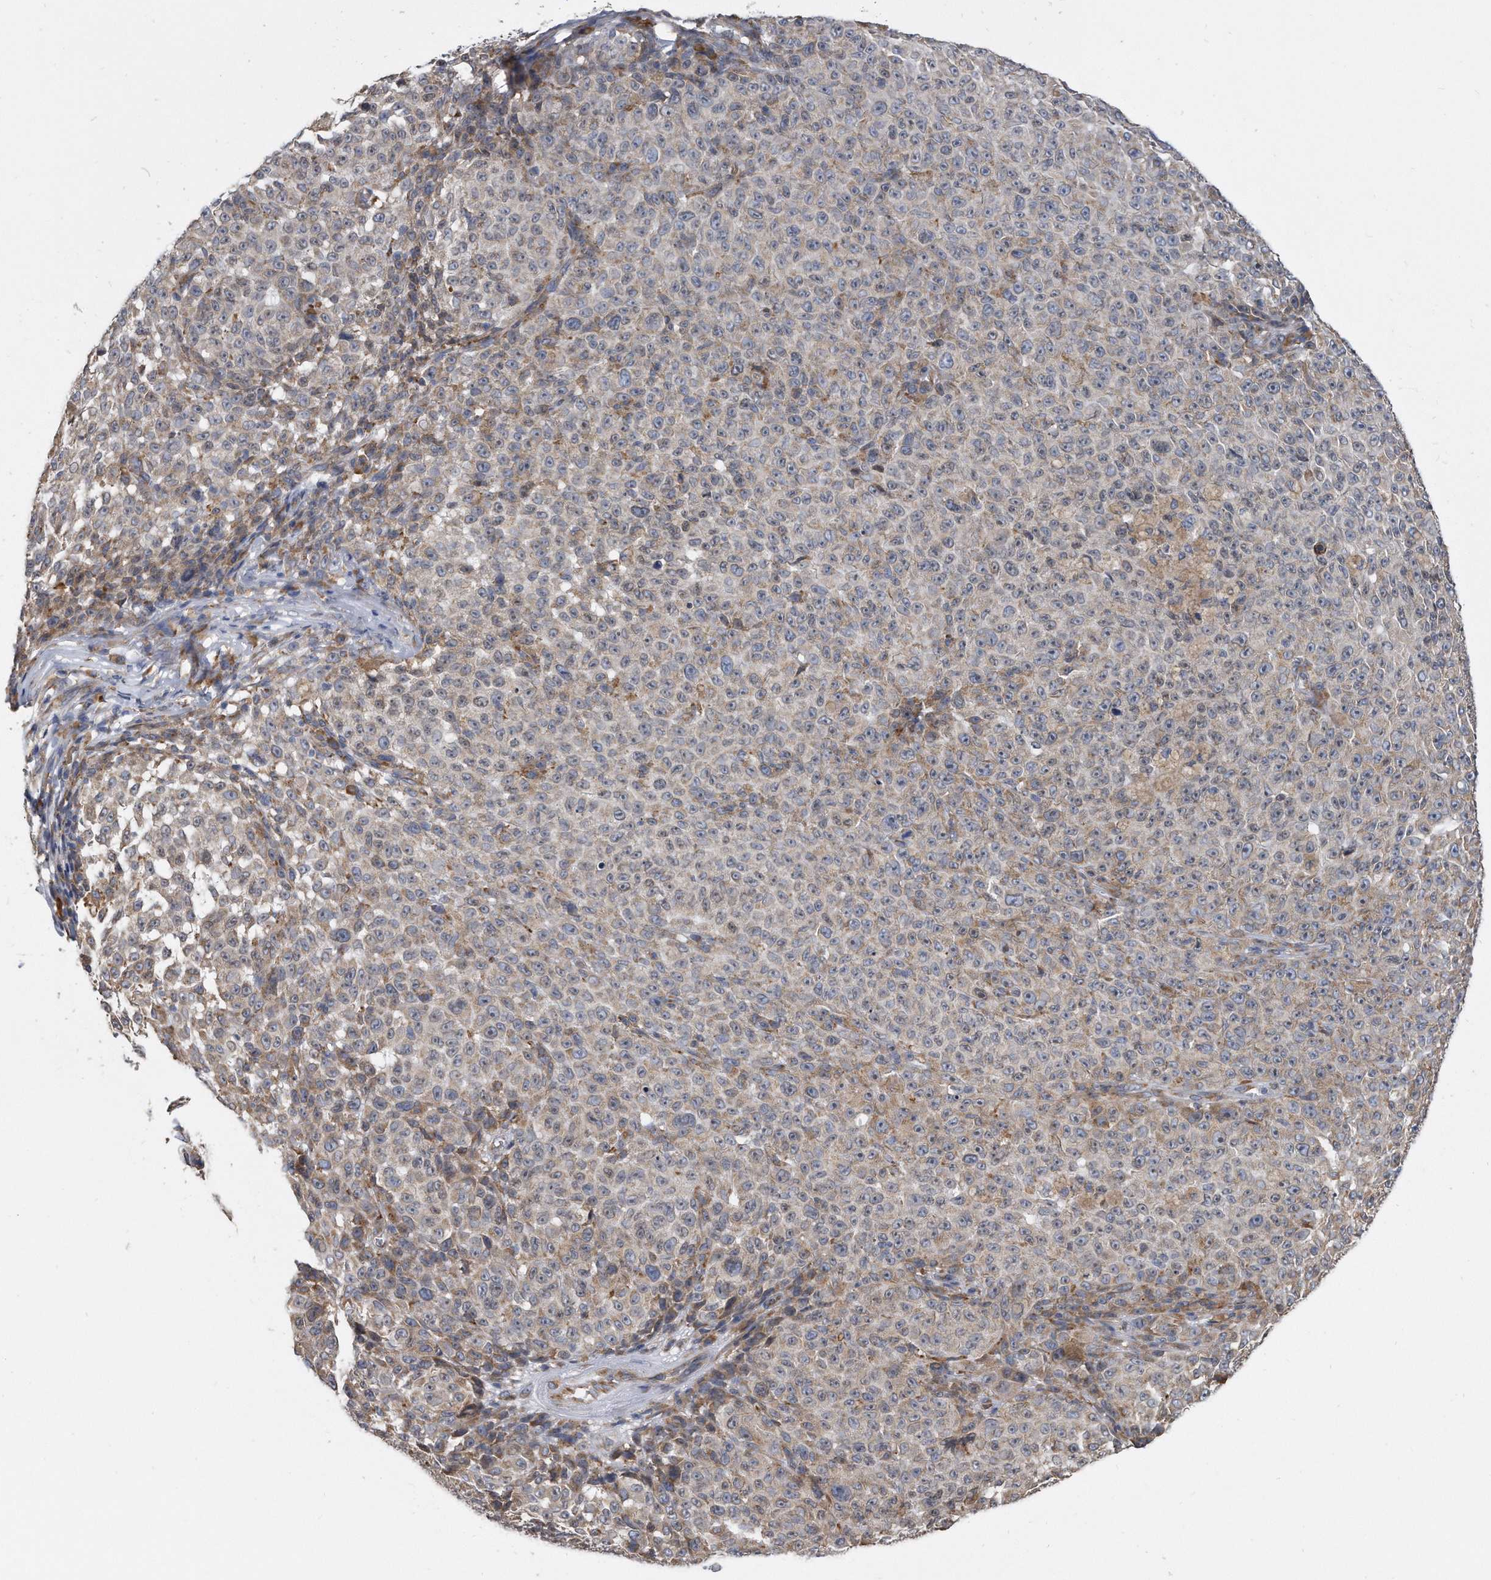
{"staining": {"intensity": "weak", "quantity": "<25%", "location": "cytoplasmic/membranous"}, "tissue": "melanoma", "cell_type": "Tumor cells", "image_type": "cancer", "snomed": [{"axis": "morphology", "description": "Malignant melanoma, NOS"}, {"axis": "topography", "description": "Skin"}], "caption": "DAB (3,3'-diaminobenzidine) immunohistochemical staining of human malignant melanoma displays no significant staining in tumor cells.", "gene": "CCDC47", "patient": {"sex": "female", "age": 82}}